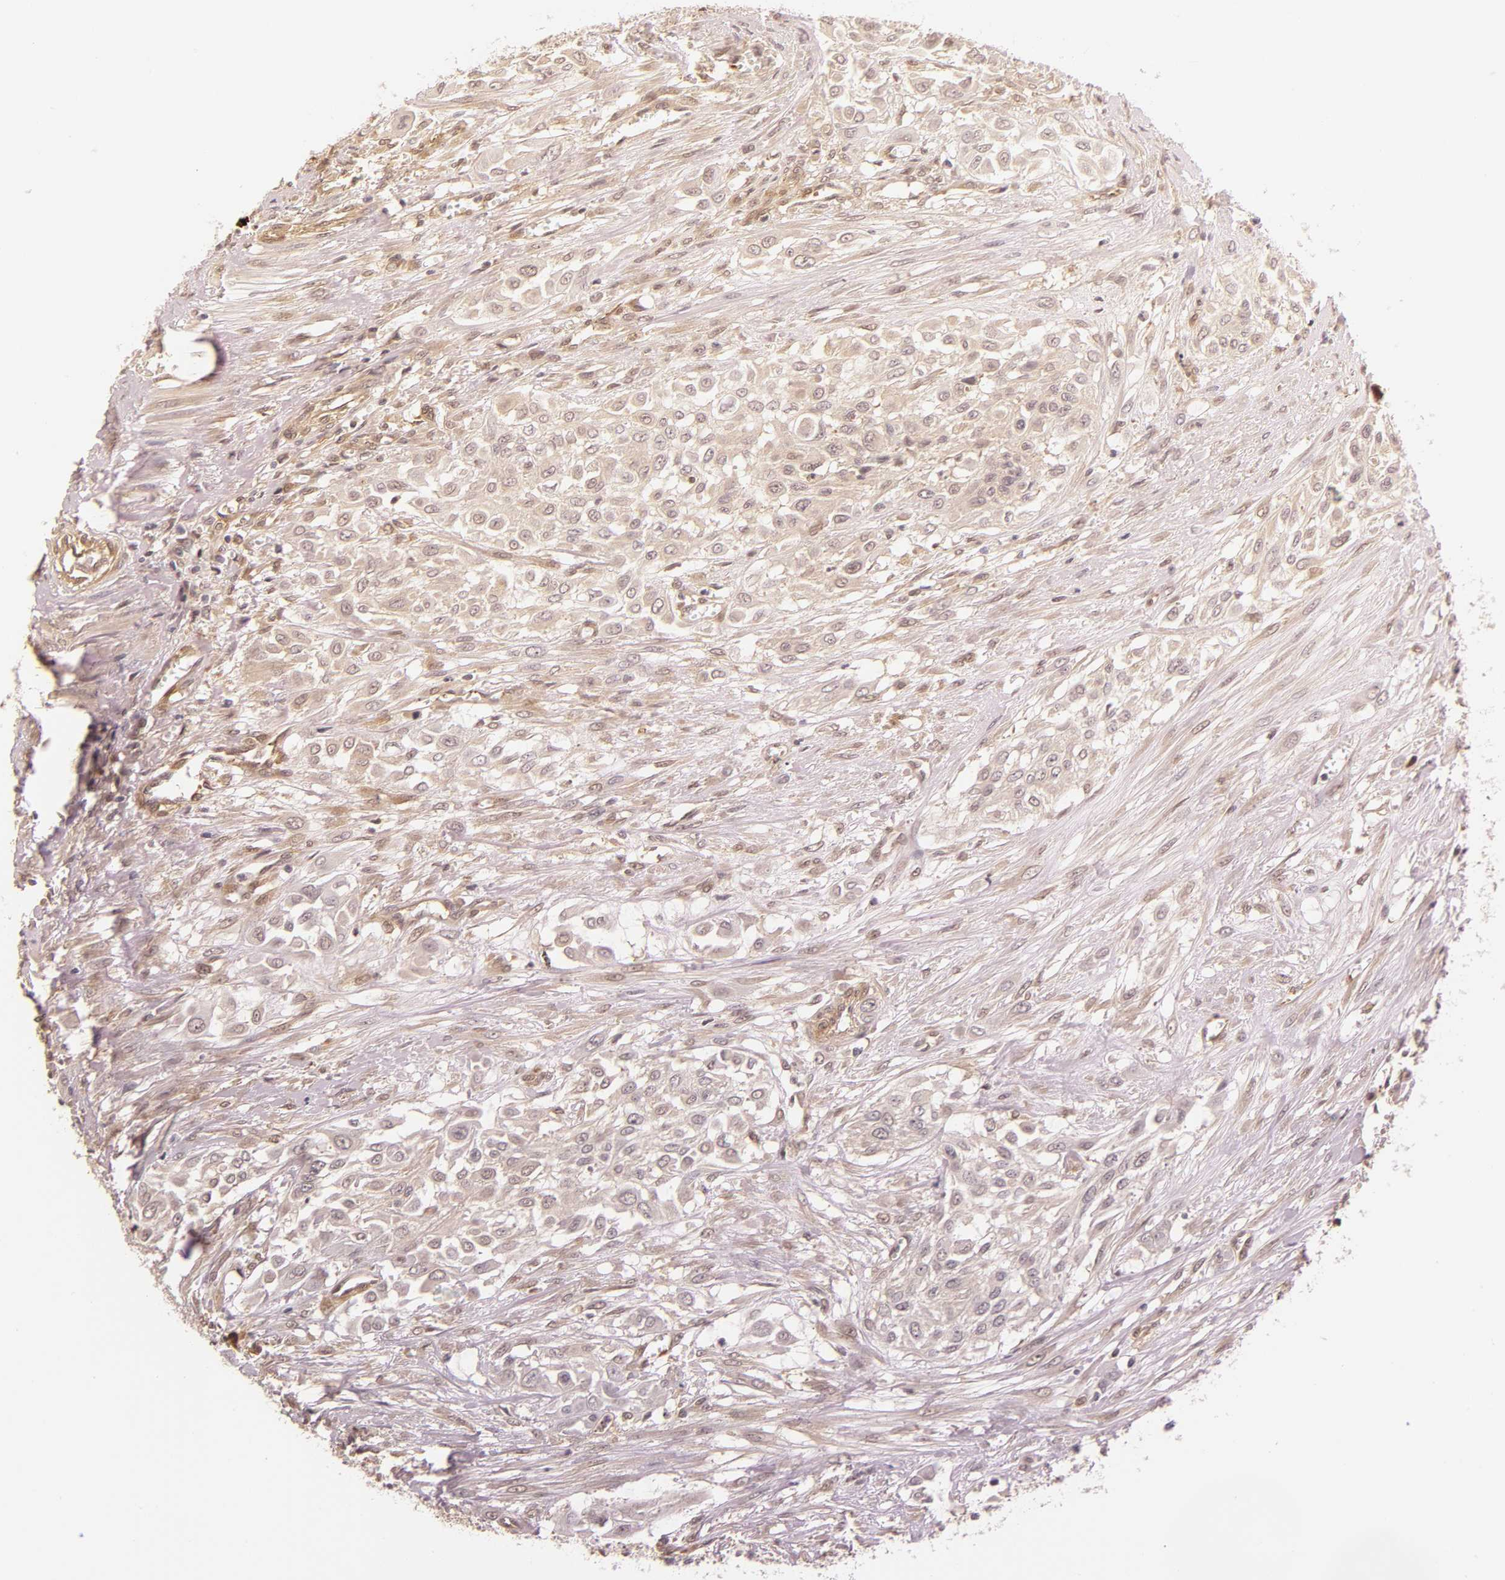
{"staining": {"intensity": "negative", "quantity": "none", "location": "none"}, "tissue": "urothelial cancer", "cell_type": "Tumor cells", "image_type": "cancer", "snomed": [{"axis": "morphology", "description": "Urothelial carcinoma, High grade"}, {"axis": "topography", "description": "Urinary bladder"}], "caption": "Protein analysis of high-grade urothelial carcinoma shows no significant staining in tumor cells. Nuclei are stained in blue.", "gene": "PDE5A", "patient": {"sex": "male", "age": 57}}